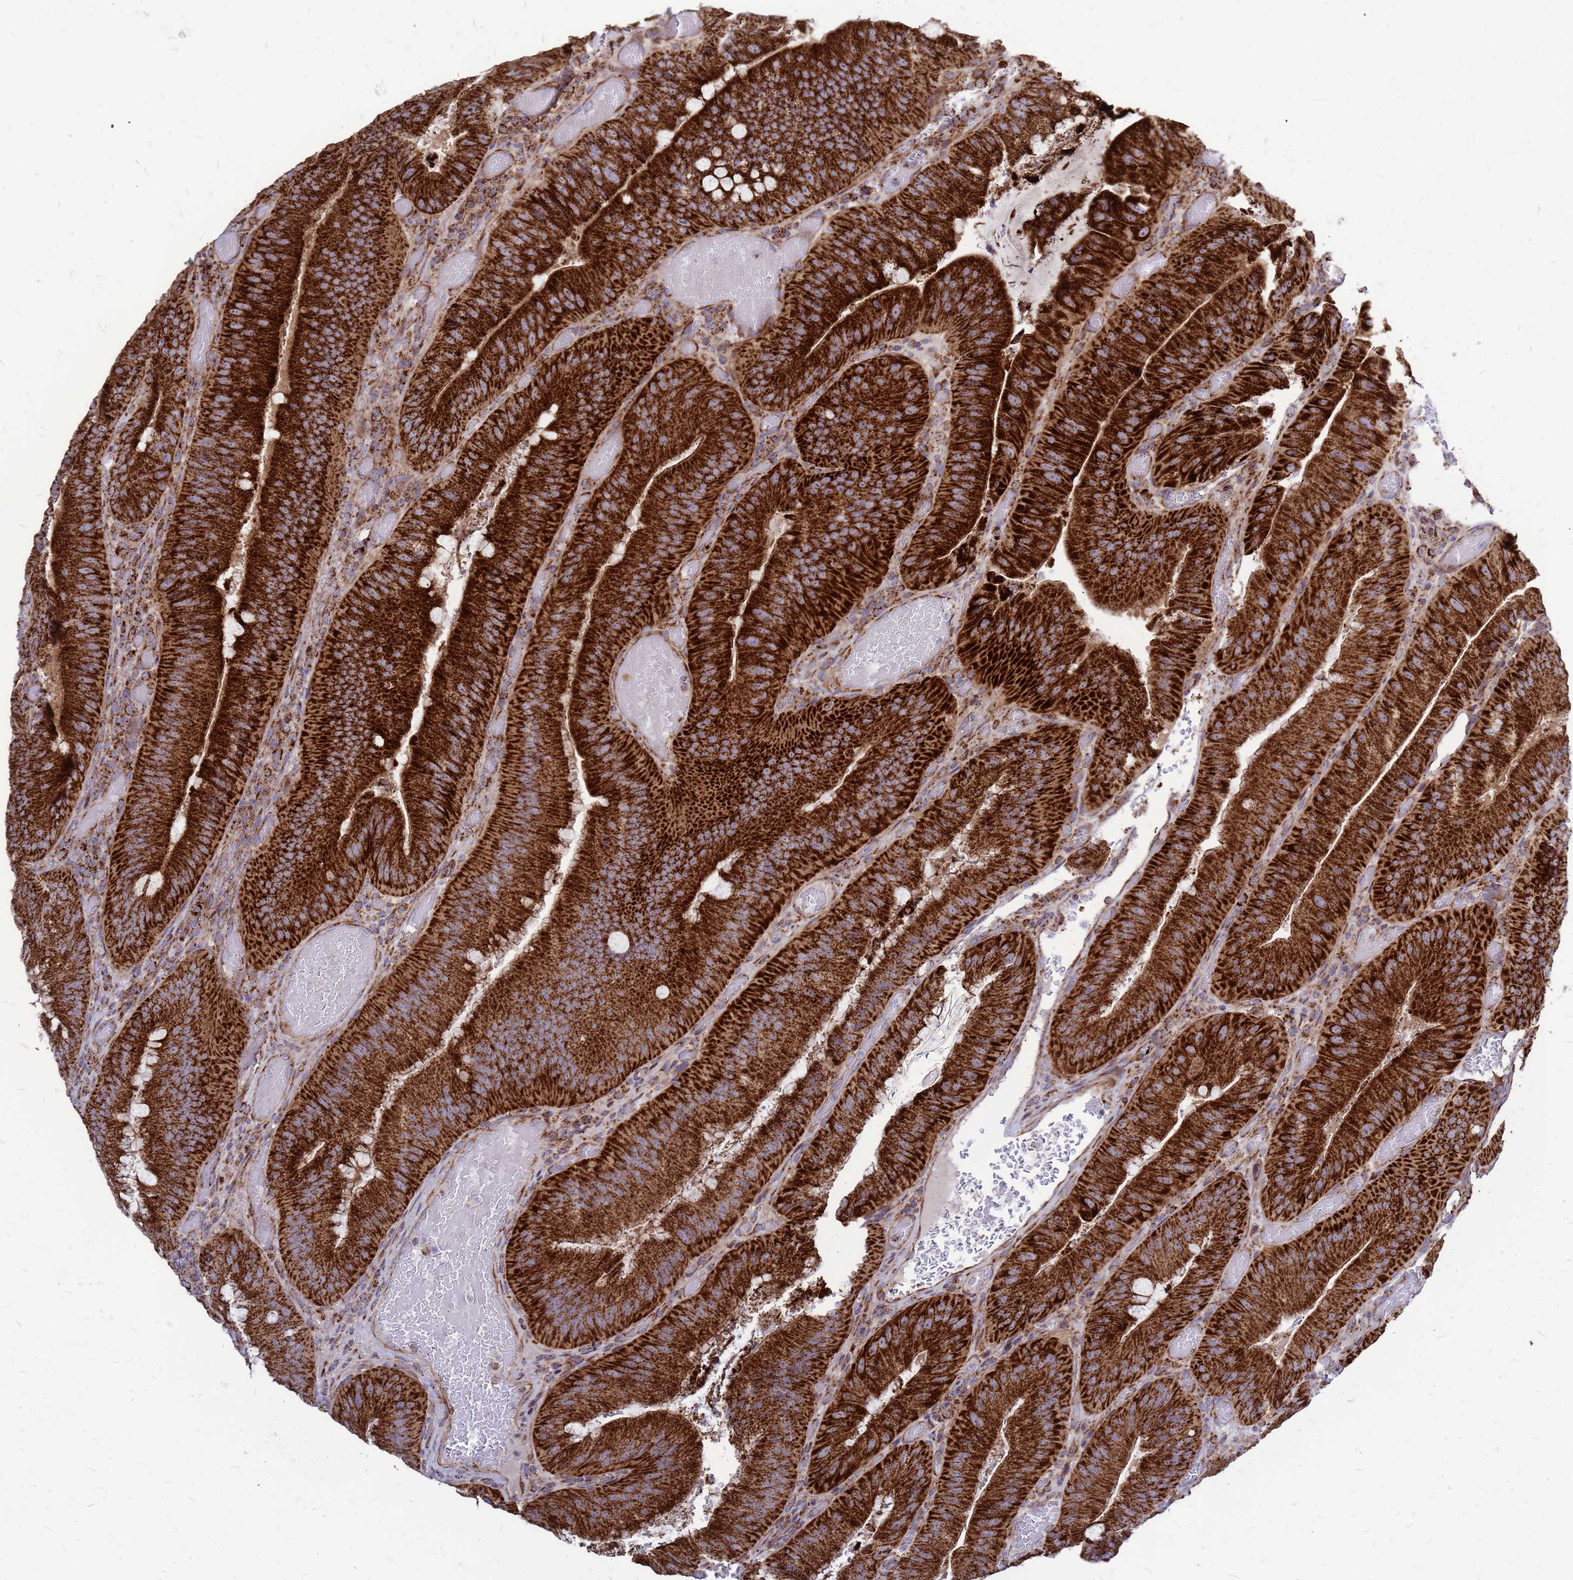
{"staining": {"intensity": "strong", "quantity": ">75%", "location": "cytoplasmic/membranous"}, "tissue": "colorectal cancer", "cell_type": "Tumor cells", "image_type": "cancer", "snomed": [{"axis": "morphology", "description": "Adenocarcinoma, NOS"}, {"axis": "topography", "description": "Colon"}], "caption": "Tumor cells display high levels of strong cytoplasmic/membranous positivity in about >75% of cells in human adenocarcinoma (colorectal).", "gene": "FSTL4", "patient": {"sex": "female", "age": 43}}